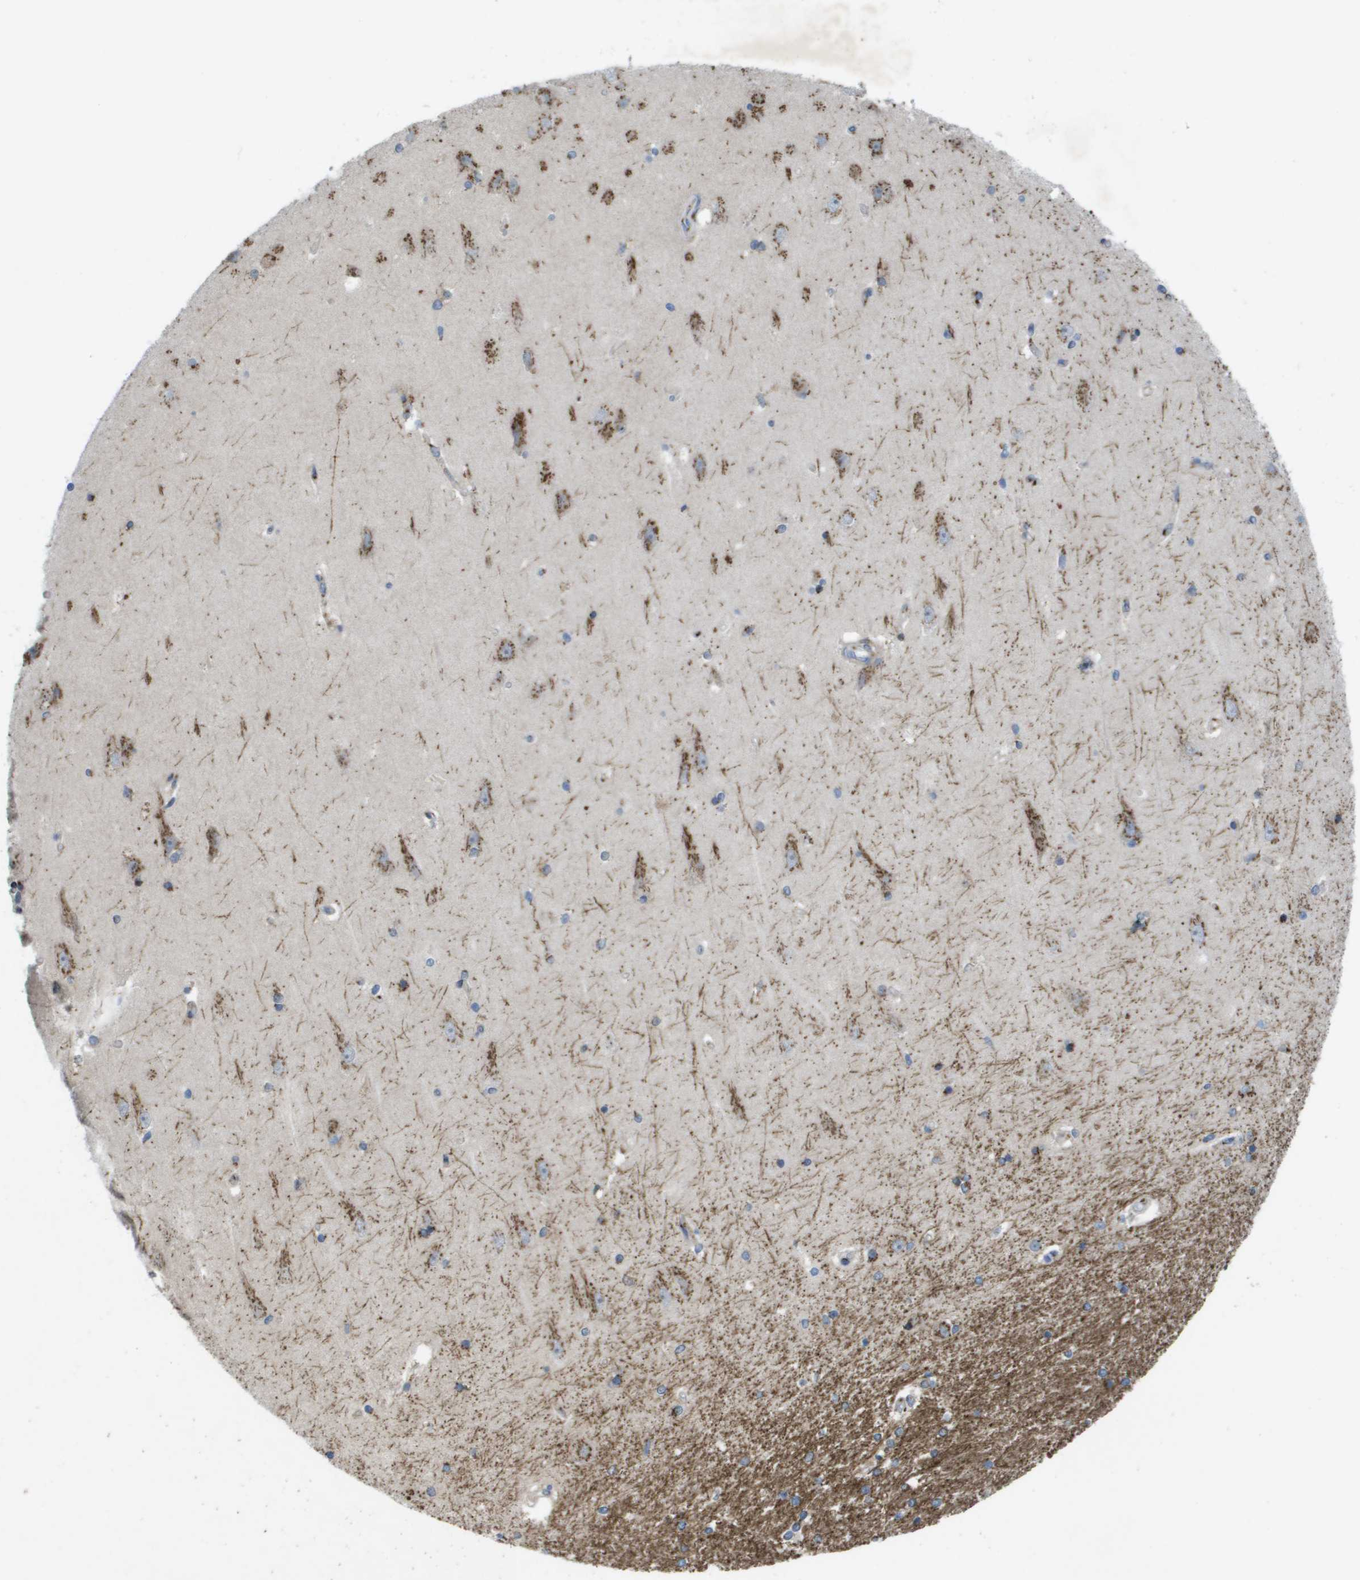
{"staining": {"intensity": "strong", "quantity": "<25%", "location": "cytoplasmic/membranous"}, "tissue": "hippocampus", "cell_type": "Glial cells", "image_type": "normal", "snomed": [{"axis": "morphology", "description": "Normal tissue, NOS"}, {"axis": "topography", "description": "Hippocampus"}], "caption": "Protein positivity by immunohistochemistry (IHC) demonstrates strong cytoplasmic/membranous expression in approximately <25% of glial cells in unremarkable hippocampus. The protein of interest is shown in brown color, while the nuclei are stained blue.", "gene": "QSOX2", "patient": {"sex": "male", "age": 45}}